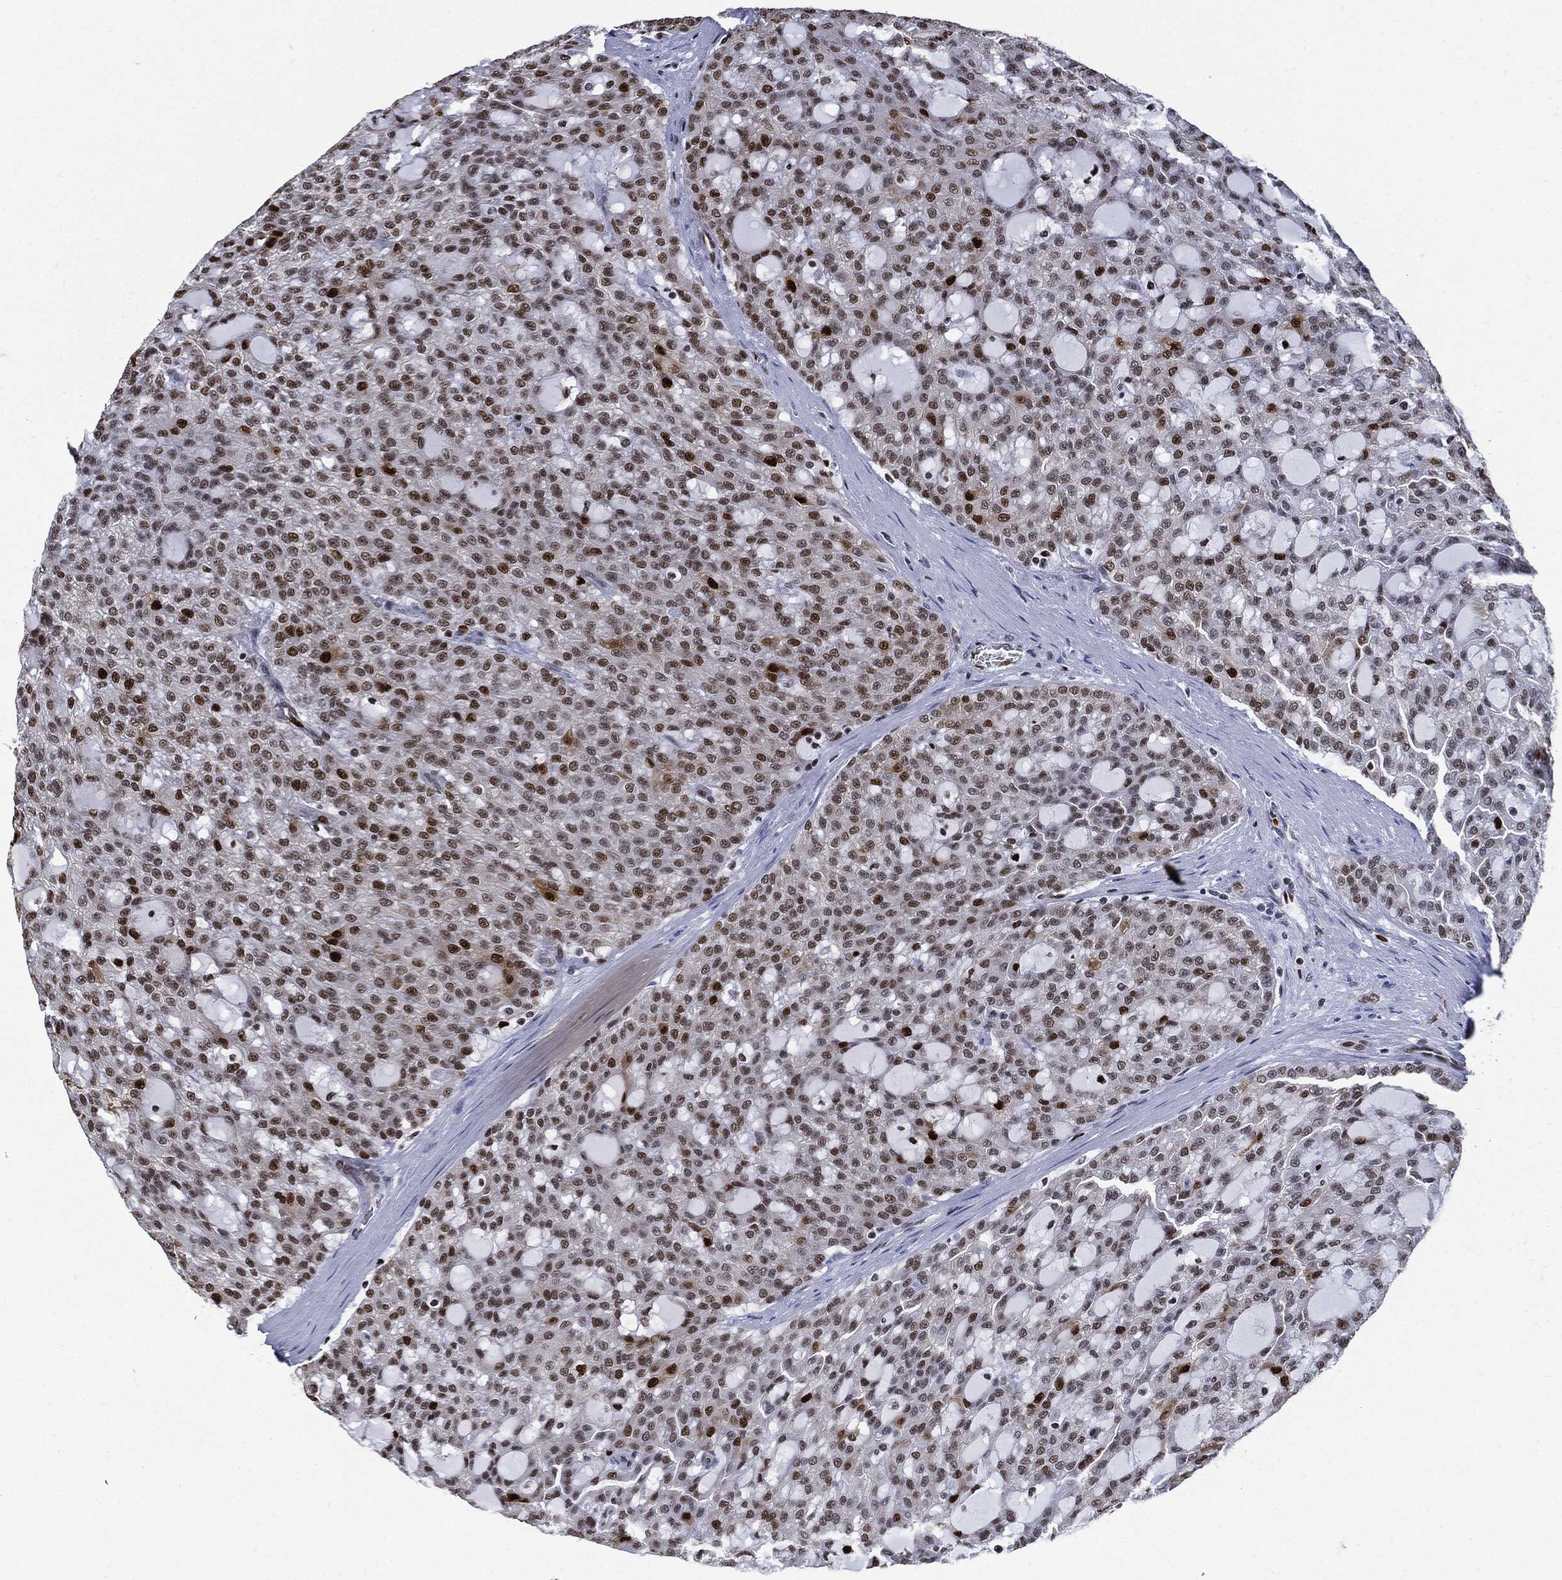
{"staining": {"intensity": "strong", "quantity": "<25%", "location": "nuclear"}, "tissue": "renal cancer", "cell_type": "Tumor cells", "image_type": "cancer", "snomed": [{"axis": "morphology", "description": "Adenocarcinoma, NOS"}, {"axis": "topography", "description": "Kidney"}], "caption": "Protein staining reveals strong nuclear expression in about <25% of tumor cells in renal cancer.", "gene": "PCNA", "patient": {"sex": "male", "age": 63}}